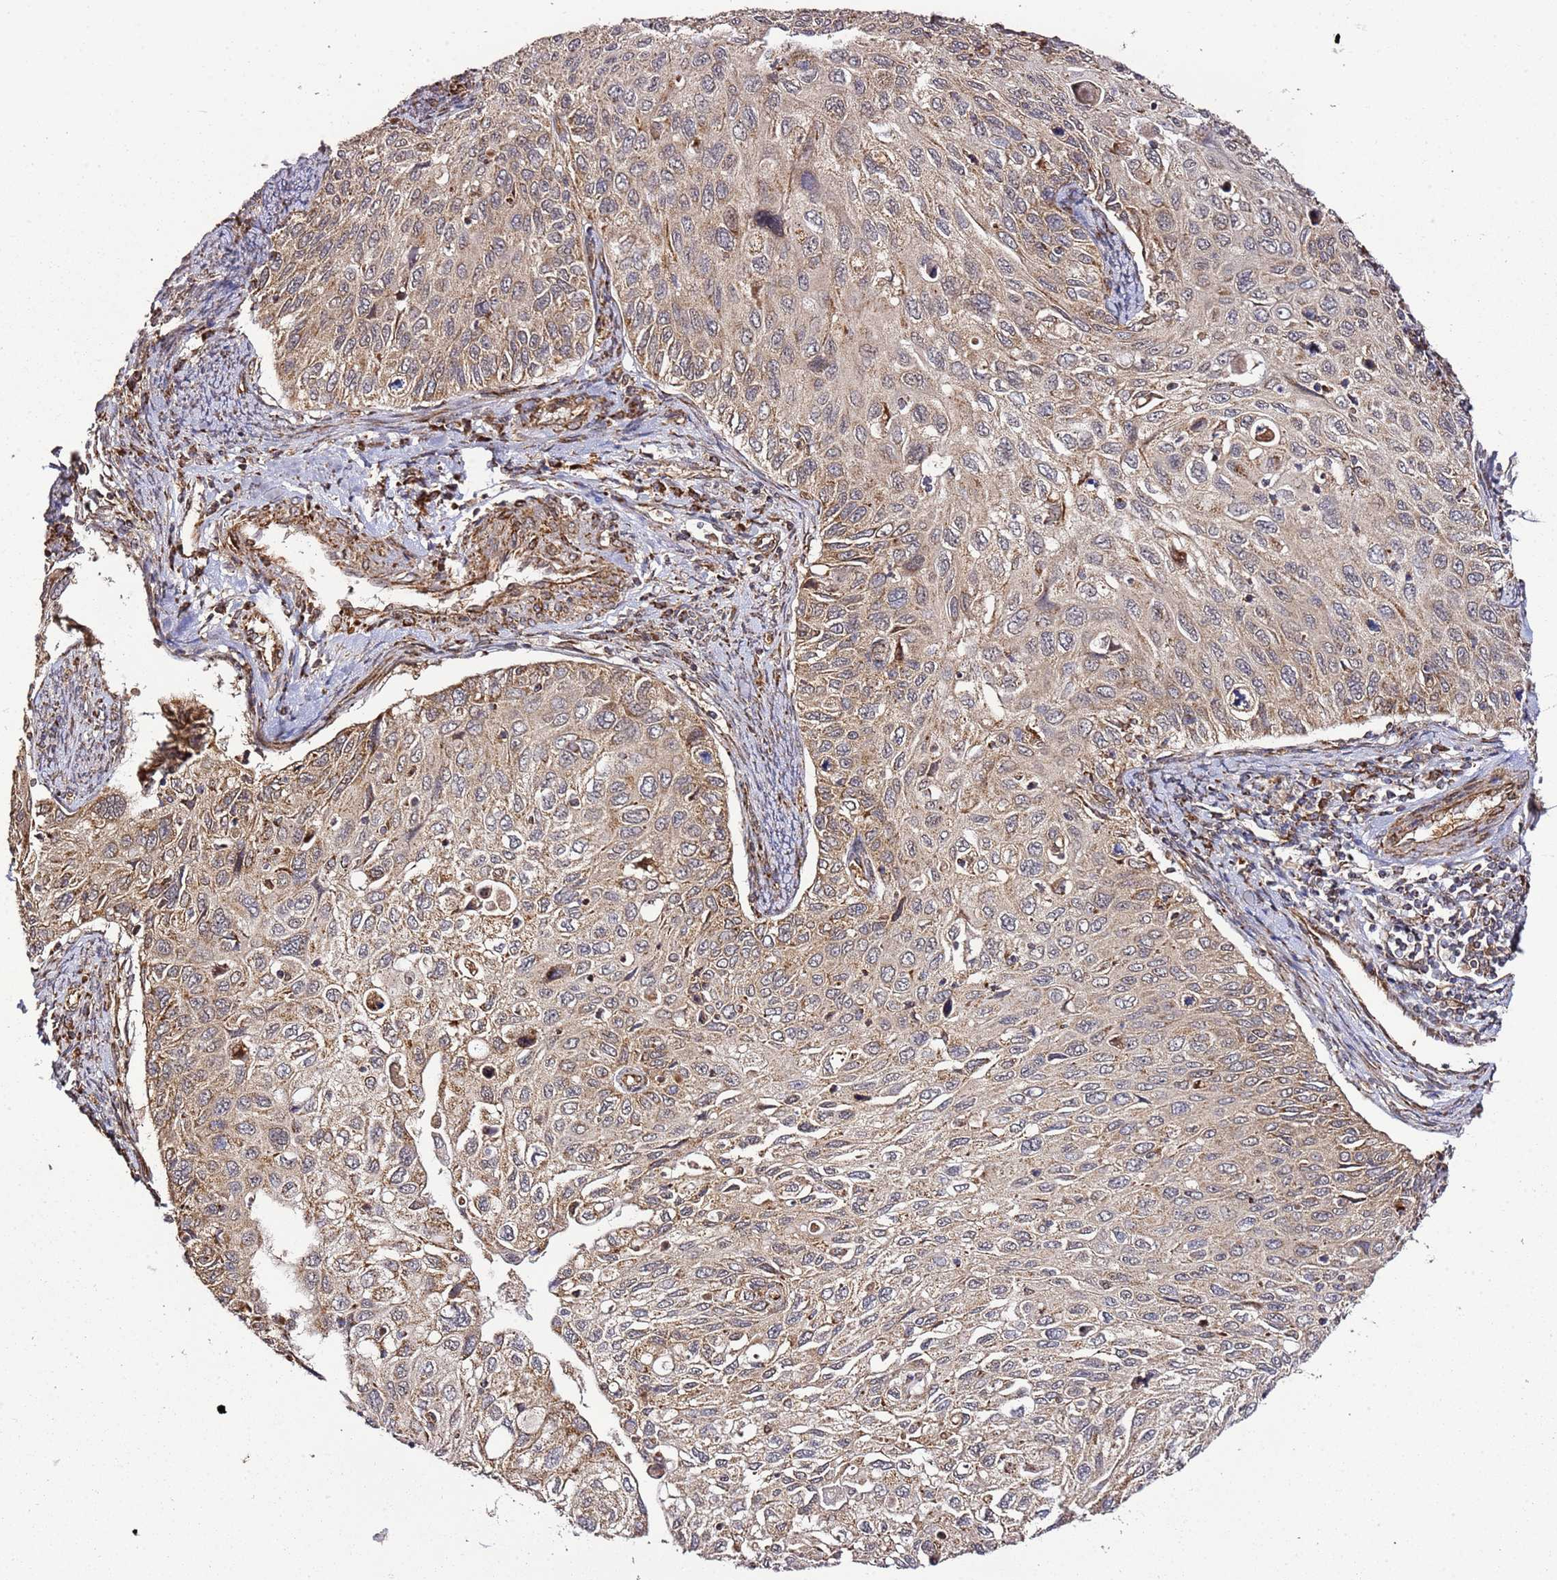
{"staining": {"intensity": "moderate", "quantity": ">75%", "location": "cytoplasmic/membranous"}, "tissue": "cervical cancer", "cell_type": "Tumor cells", "image_type": "cancer", "snomed": [{"axis": "morphology", "description": "Squamous cell carcinoma, NOS"}, {"axis": "topography", "description": "Cervix"}], "caption": "A photomicrograph of squamous cell carcinoma (cervical) stained for a protein shows moderate cytoplasmic/membranous brown staining in tumor cells. The staining is performed using DAB brown chromogen to label protein expression. The nuclei are counter-stained blue using hematoxylin.", "gene": "TM2D2", "patient": {"sex": "female", "age": 70}}